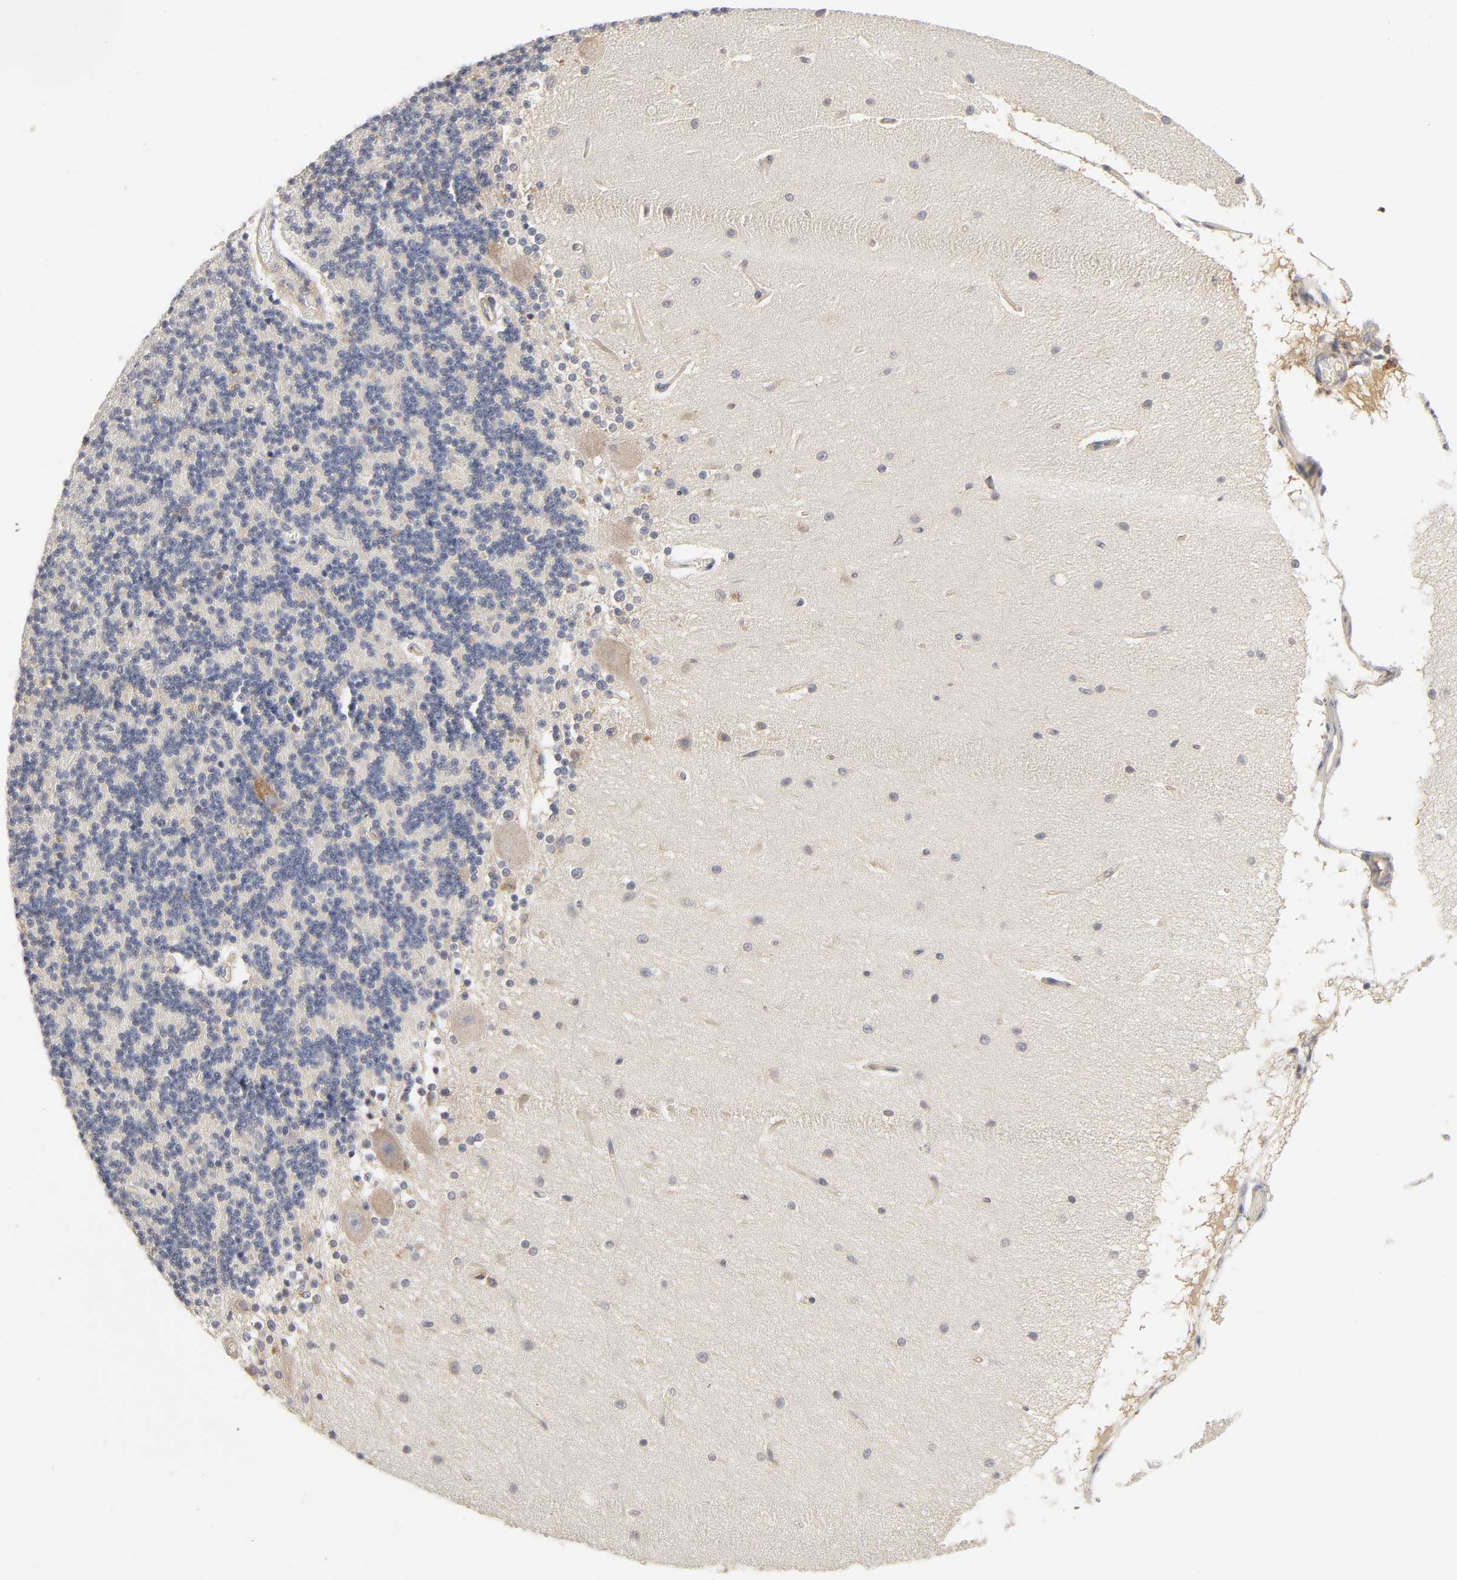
{"staining": {"intensity": "weak", "quantity": "<25%", "location": "cytoplasmic/membranous"}, "tissue": "cerebellum", "cell_type": "Cells in granular layer", "image_type": "normal", "snomed": [{"axis": "morphology", "description": "Normal tissue, NOS"}, {"axis": "topography", "description": "Cerebellum"}], "caption": "Cerebellum was stained to show a protein in brown. There is no significant expression in cells in granular layer. (DAB immunohistochemistry visualized using brightfield microscopy, high magnification).", "gene": "IQCJ", "patient": {"sex": "female", "age": 54}}